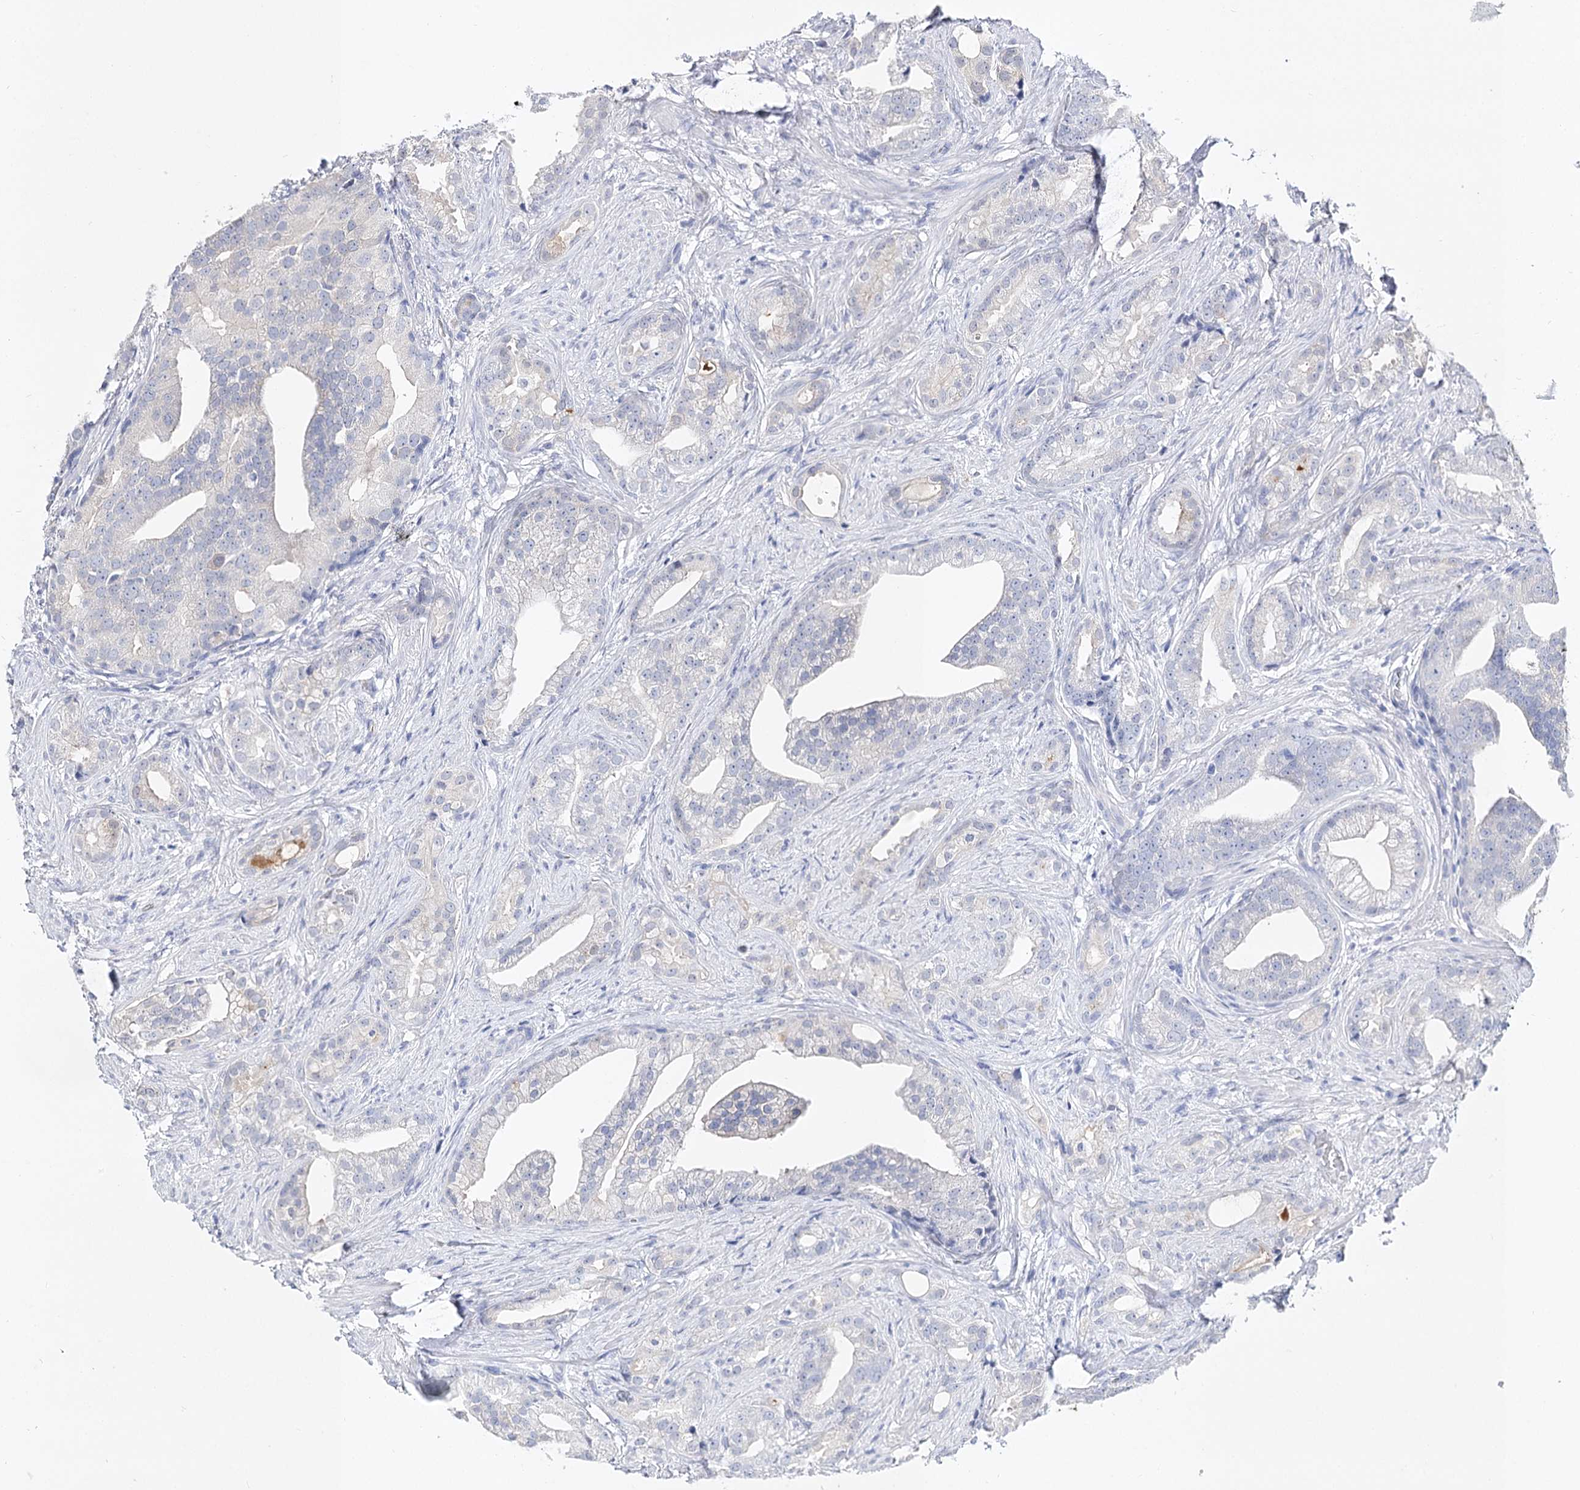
{"staining": {"intensity": "negative", "quantity": "none", "location": "none"}, "tissue": "prostate cancer", "cell_type": "Tumor cells", "image_type": "cancer", "snomed": [{"axis": "morphology", "description": "Adenocarcinoma, Low grade"}, {"axis": "topography", "description": "Prostate"}], "caption": "A histopathology image of human adenocarcinoma (low-grade) (prostate) is negative for staining in tumor cells.", "gene": "UGP2", "patient": {"sex": "male", "age": 71}}